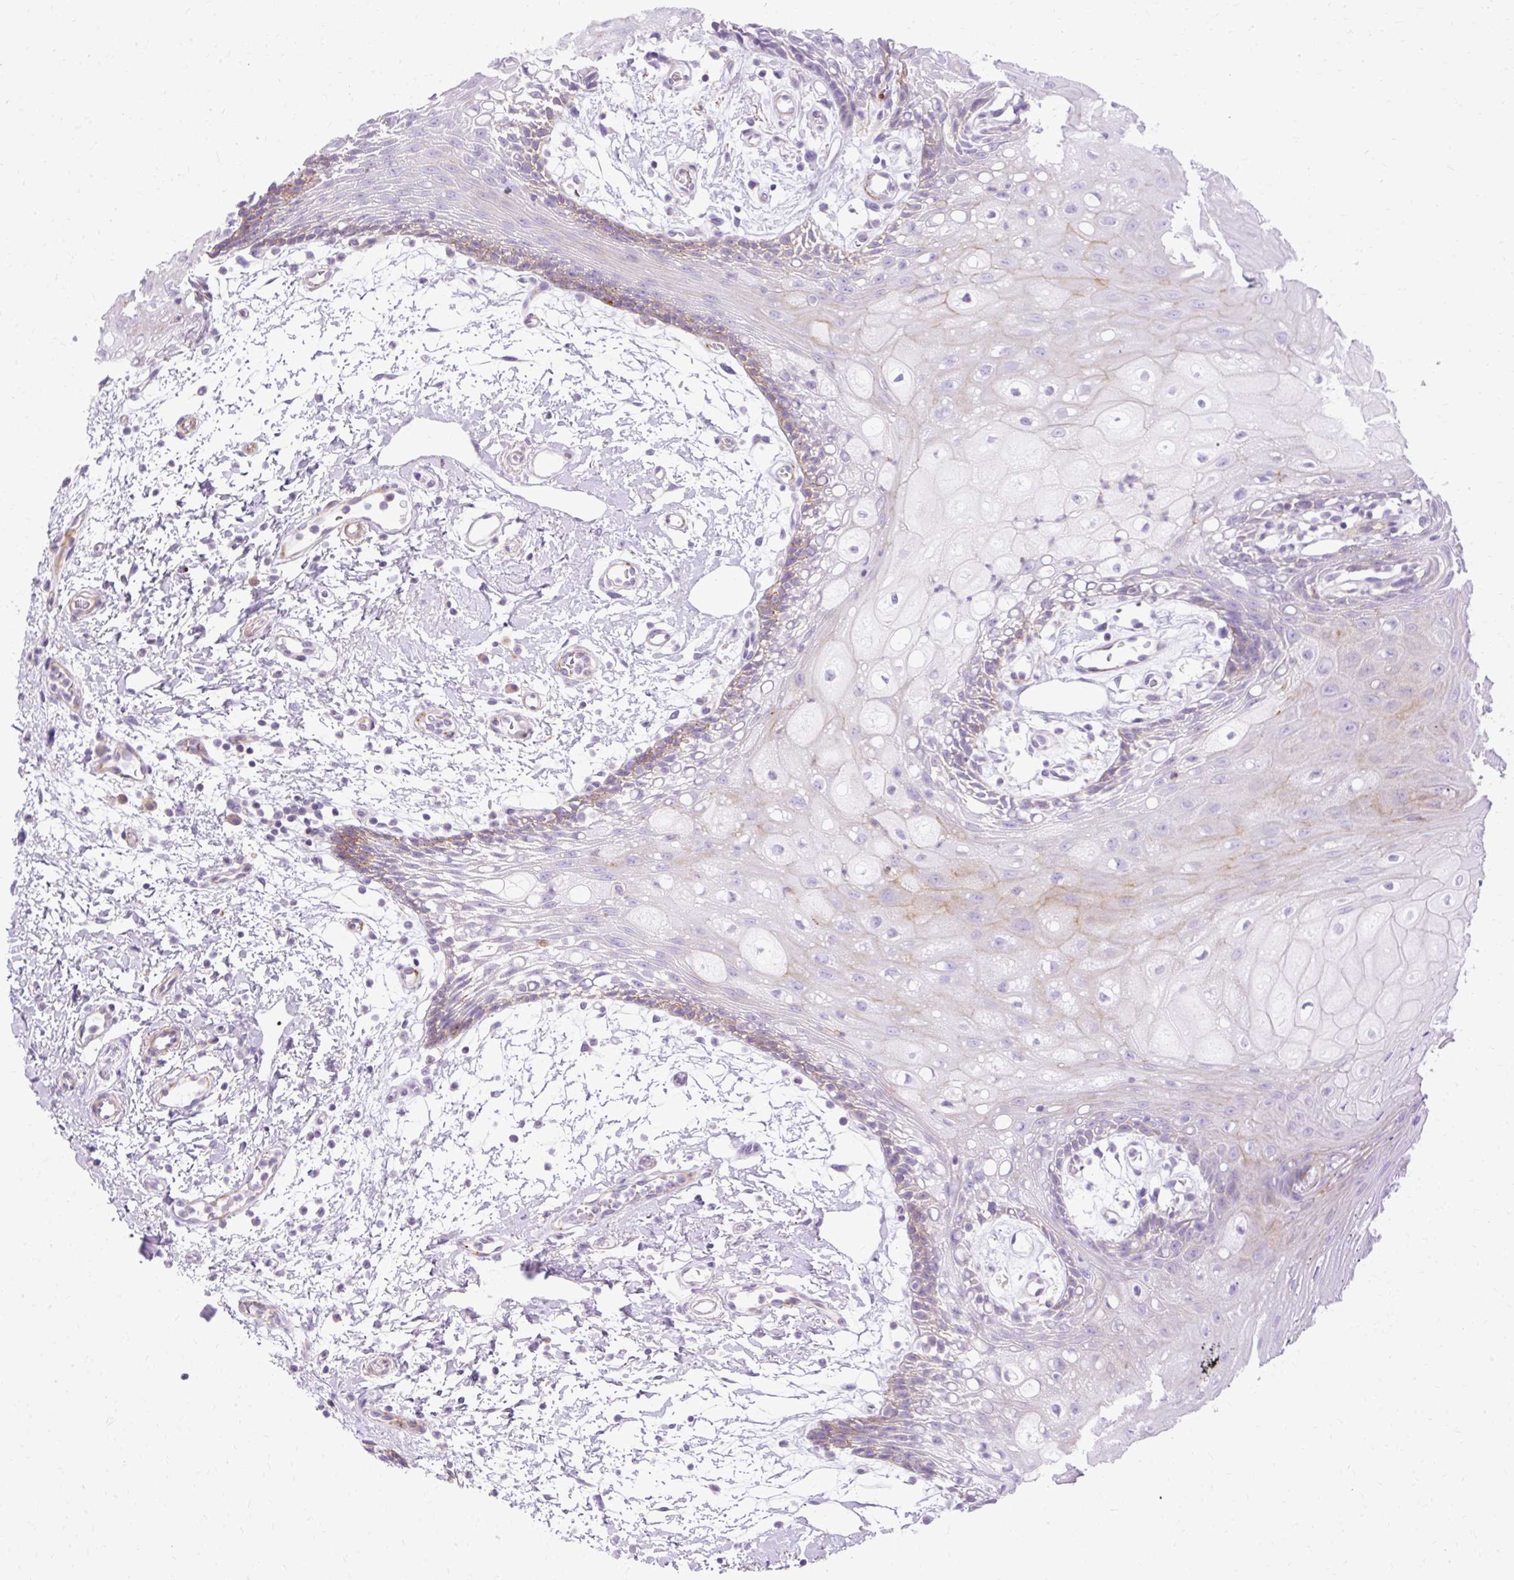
{"staining": {"intensity": "weak", "quantity": "<25%", "location": "cytoplasmic/membranous"}, "tissue": "oral mucosa", "cell_type": "Squamous epithelial cells", "image_type": "normal", "snomed": [{"axis": "morphology", "description": "Normal tissue, NOS"}, {"axis": "topography", "description": "Oral tissue"}], "caption": "This is a micrograph of IHC staining of unremarkable oral mucosa, which shows no positivity in squamous epithelial cells. (DAB (3,3'-diaminobenzidine) immunohistochemistry (IHC), high magnification).", "gene": "CORO7", "patient": {"sex": "female", "age": 59}}